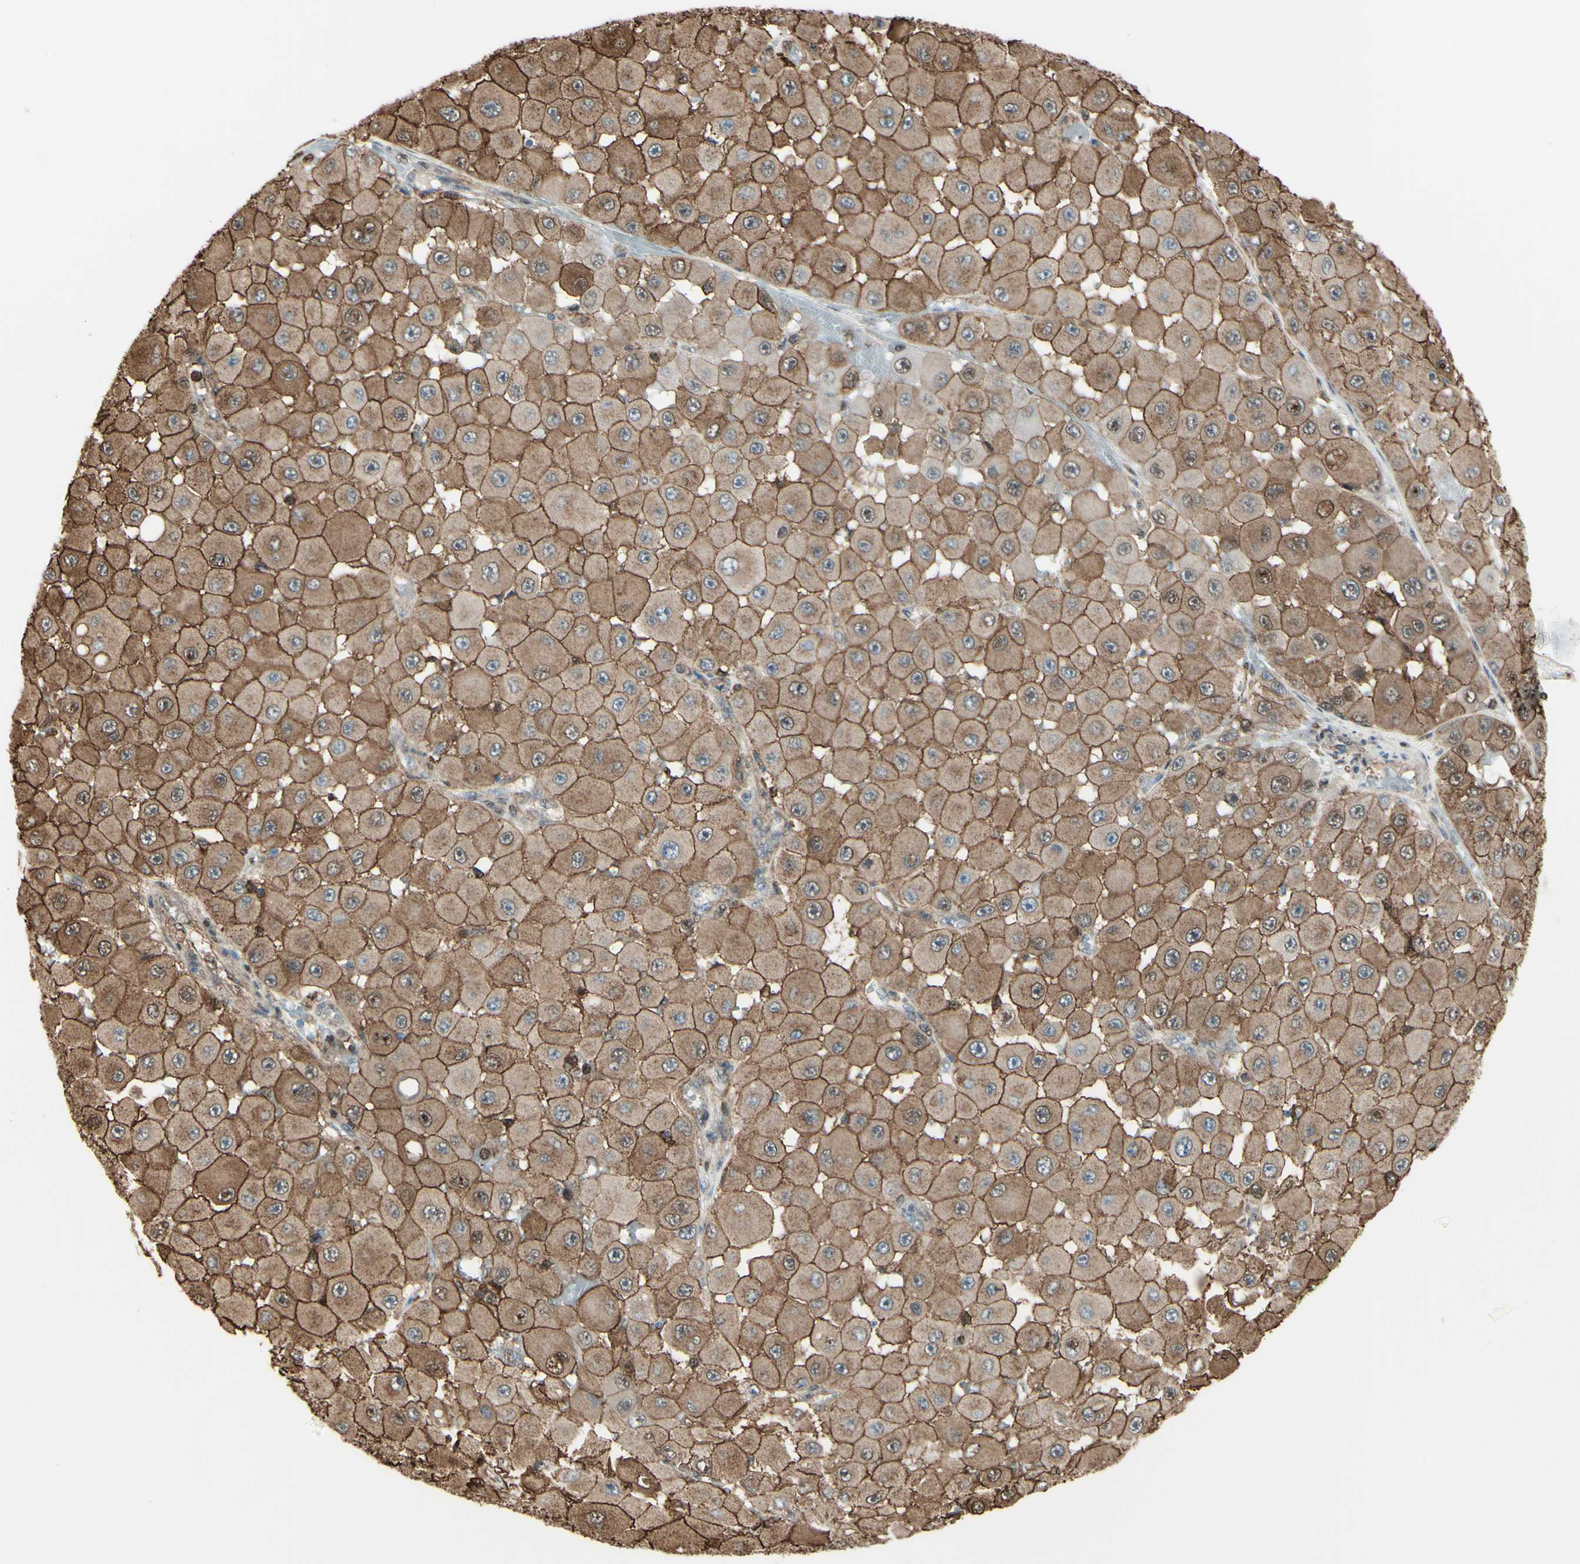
{"staining": {"intensity": "moderate", "quantity": ">75%", "location": "cytoplasmic/membranous"}, "tissue": "melanoma", "cell_type": "Tumor cells", "image_type": "cancer", "snomed": [{"axis": "morphology", "description": "Malignant melanoma, NOS"}, {"axis": "topography", "description": "Skin"}], "caption": "Human malignant melanoma stained with a brown dye shows moderate cytoplasmic/membranous positive staining in about >75% of tumor cells.", "gene": "GSN", "patient": {"sex": "female", "age": 81}}